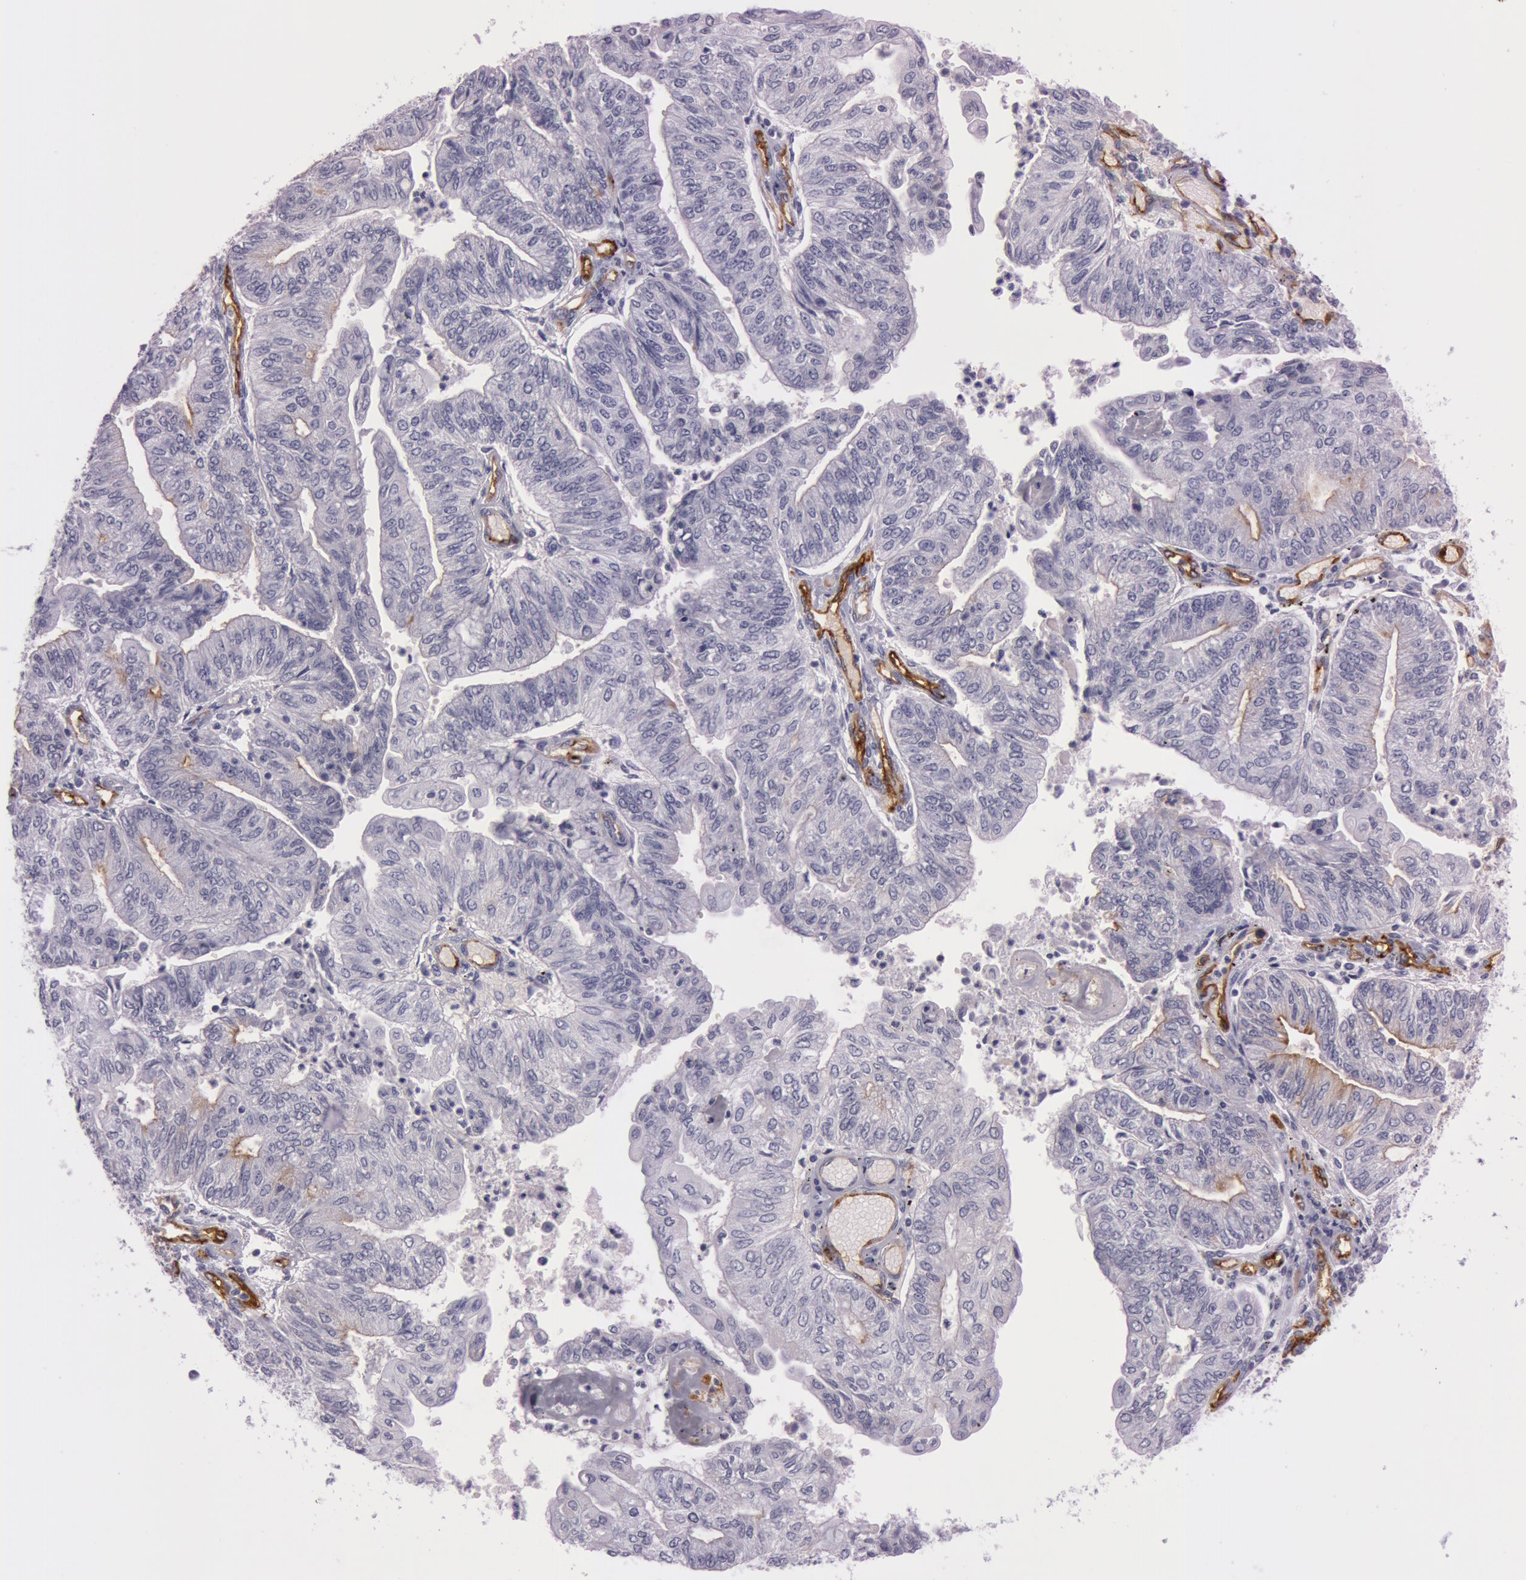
{"staining": {"intensity": "negative", "quantity": "none", "location": "none"}, "tissue": "endometrial cancer", "cell_type": "Tumor cells", "image_type": "cancer", "snomed": [{"axis": "morphology", "description": "Adenocarcinoma, NOS"}, {"axis": "topography", "description": "Endometrium"}], "caption": "Immunohistochemical staining of endometrial cancer (adenocarcinoma) displays no significant expression in tumor cells.", "gene": "FOLH1", "patient": {"sex": "female", "age": 59}}